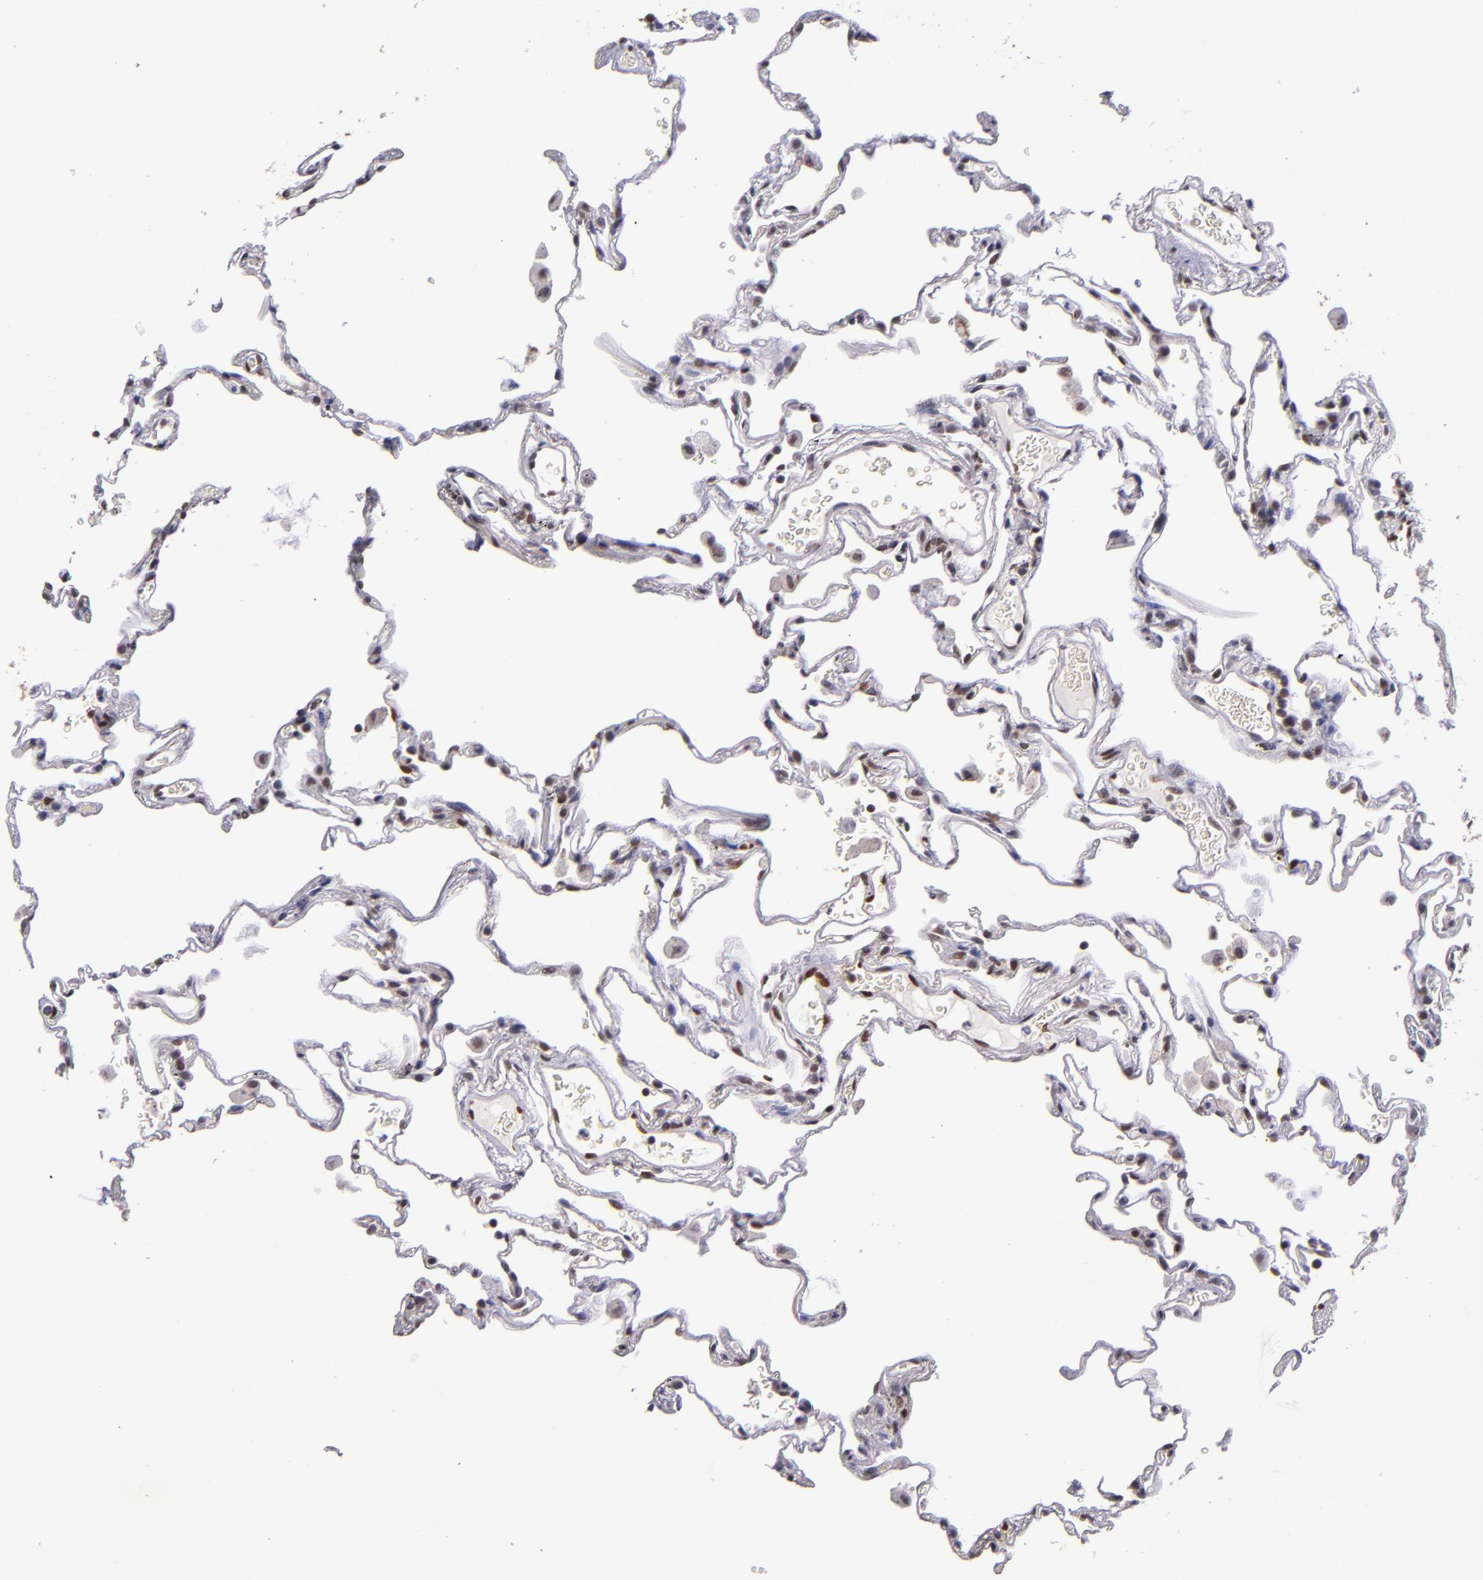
{"staining": {"intensity": "negative", "quantity": "none", "location": "none"}, "tissue": "lung", "cell_type": "Alveolar cells", "image_type": "normal", "snomed": [{"axis": "morphology", "description": "Normal tissue, NOS"}, {"axis": "morphology", "description": "Inflammation, NOS"}, {"axis": "topography", "description": "Lung"}], "caption": "Lung stained for a protein using immunohistochemistry (IHC) exhibits no expression alveolar cells.", "gene": "MGMT", "patient": {"sex": "male", "age": 69}}